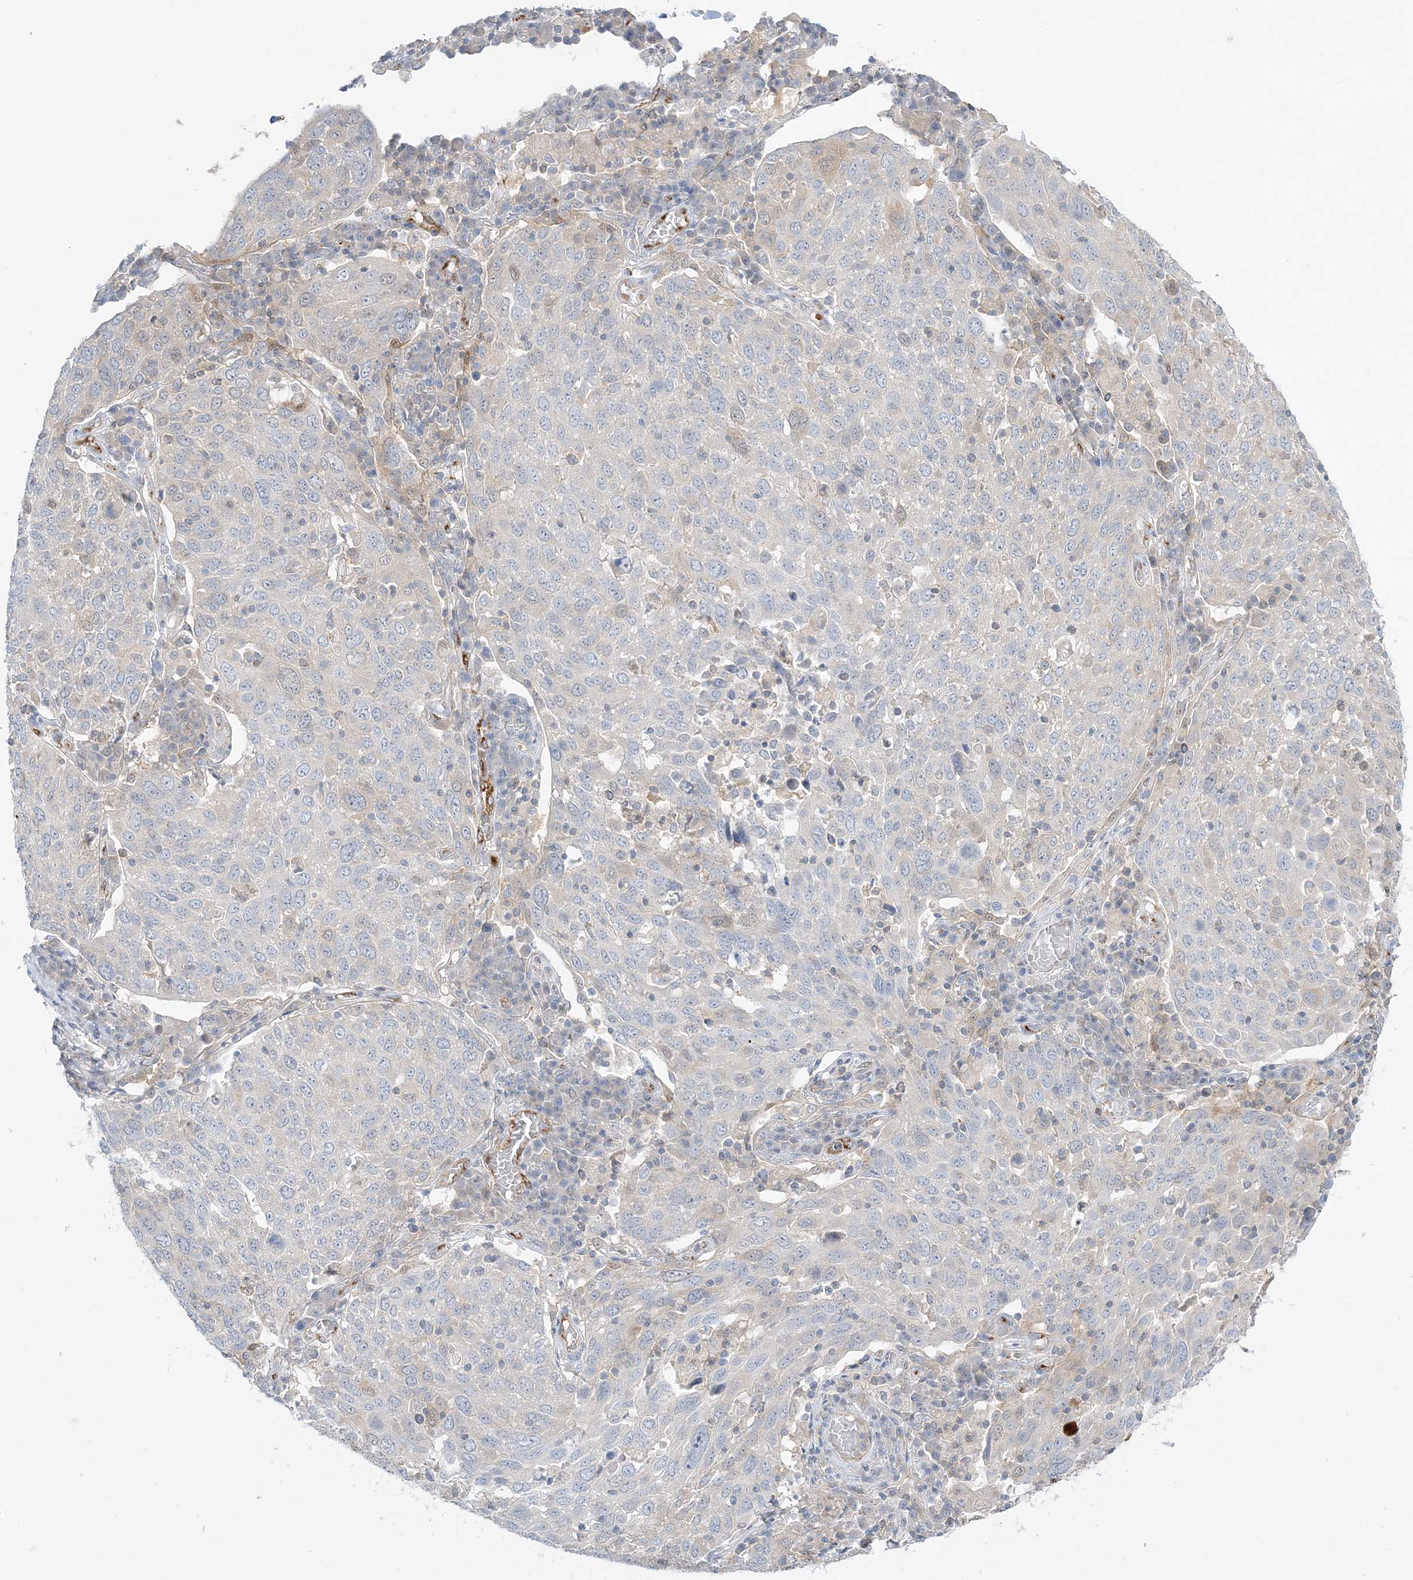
{"staining": {"intensity": "negative", "quantity": "none", "location": "none"}, "tissue": "lung cancer", "cell_type": "Tumor cells", "image_type": "cancer", "snomed": [{"axis": "morphology", "description": "Squamous cell carcinoma, NOS"}, {"axis": "topography", "description": "Lung"}], "caption": "The immunohistochemistry (IHC) histopathology image has no significant positivity in tumor cells of lung cancer tissue. (DAB (3,3'-diaminobenzidine) IHC with hematoxylin counter stain).", "gene": "INPP1", "patient": {"sex": "male", "age": 65}}